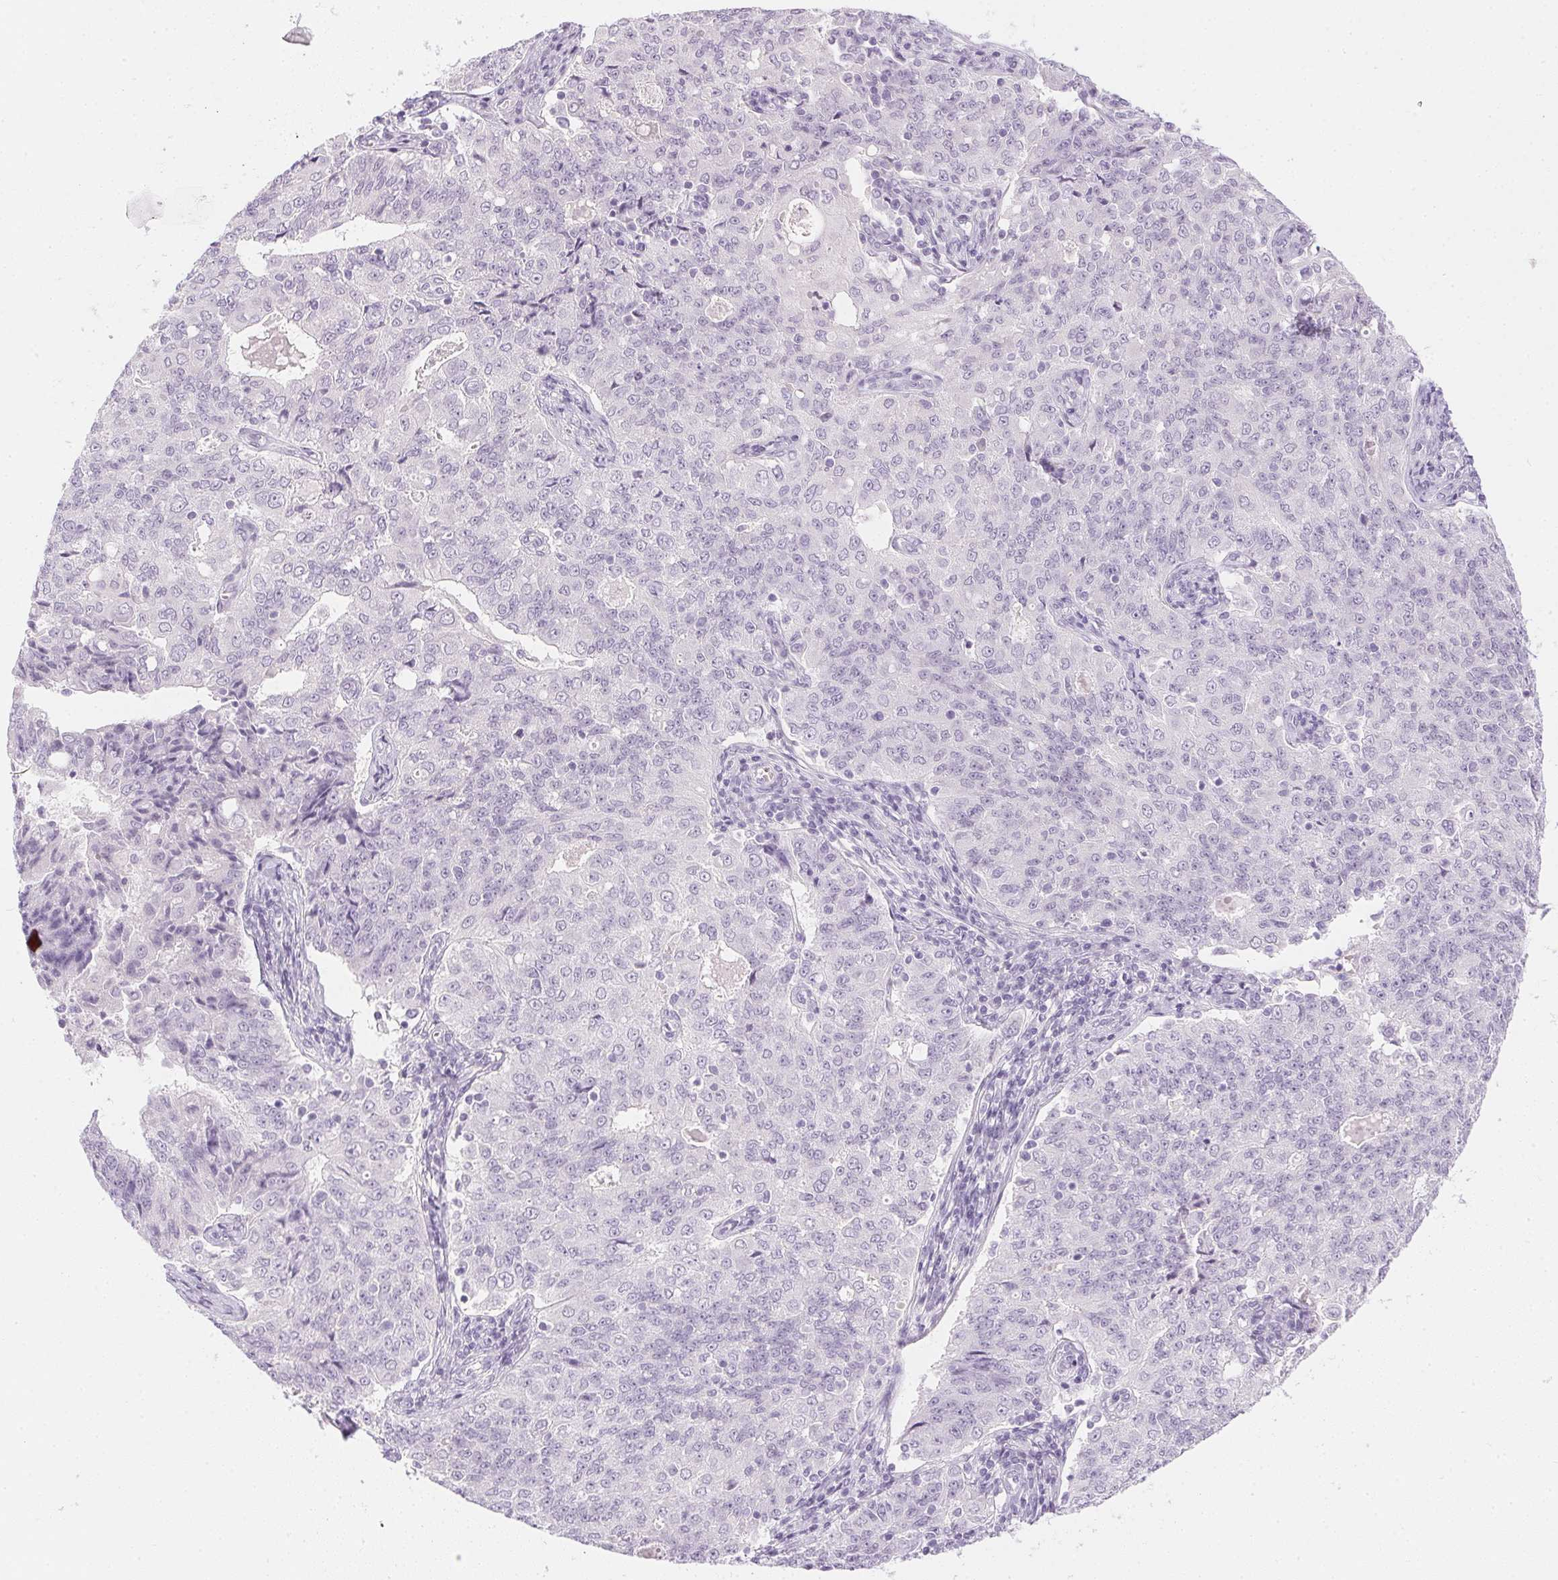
{"staining": {"intensity": "negative", "quantity": "none", "location": "none"}, "tissue": "endometrial cancer", "cell_type": "Tumor cells", "image_type": "cancer", "snomed": [{"axis": "morphology", "description": "Adenocarcinoma, NOS"}, {"axis": "topography", "description": "Endometrium"}], "caption": "Tumor cells are negative for brown protein staining in endometrial cancer.", "gene": "PPY", "patient": {"sex": "female", "age": 43}}